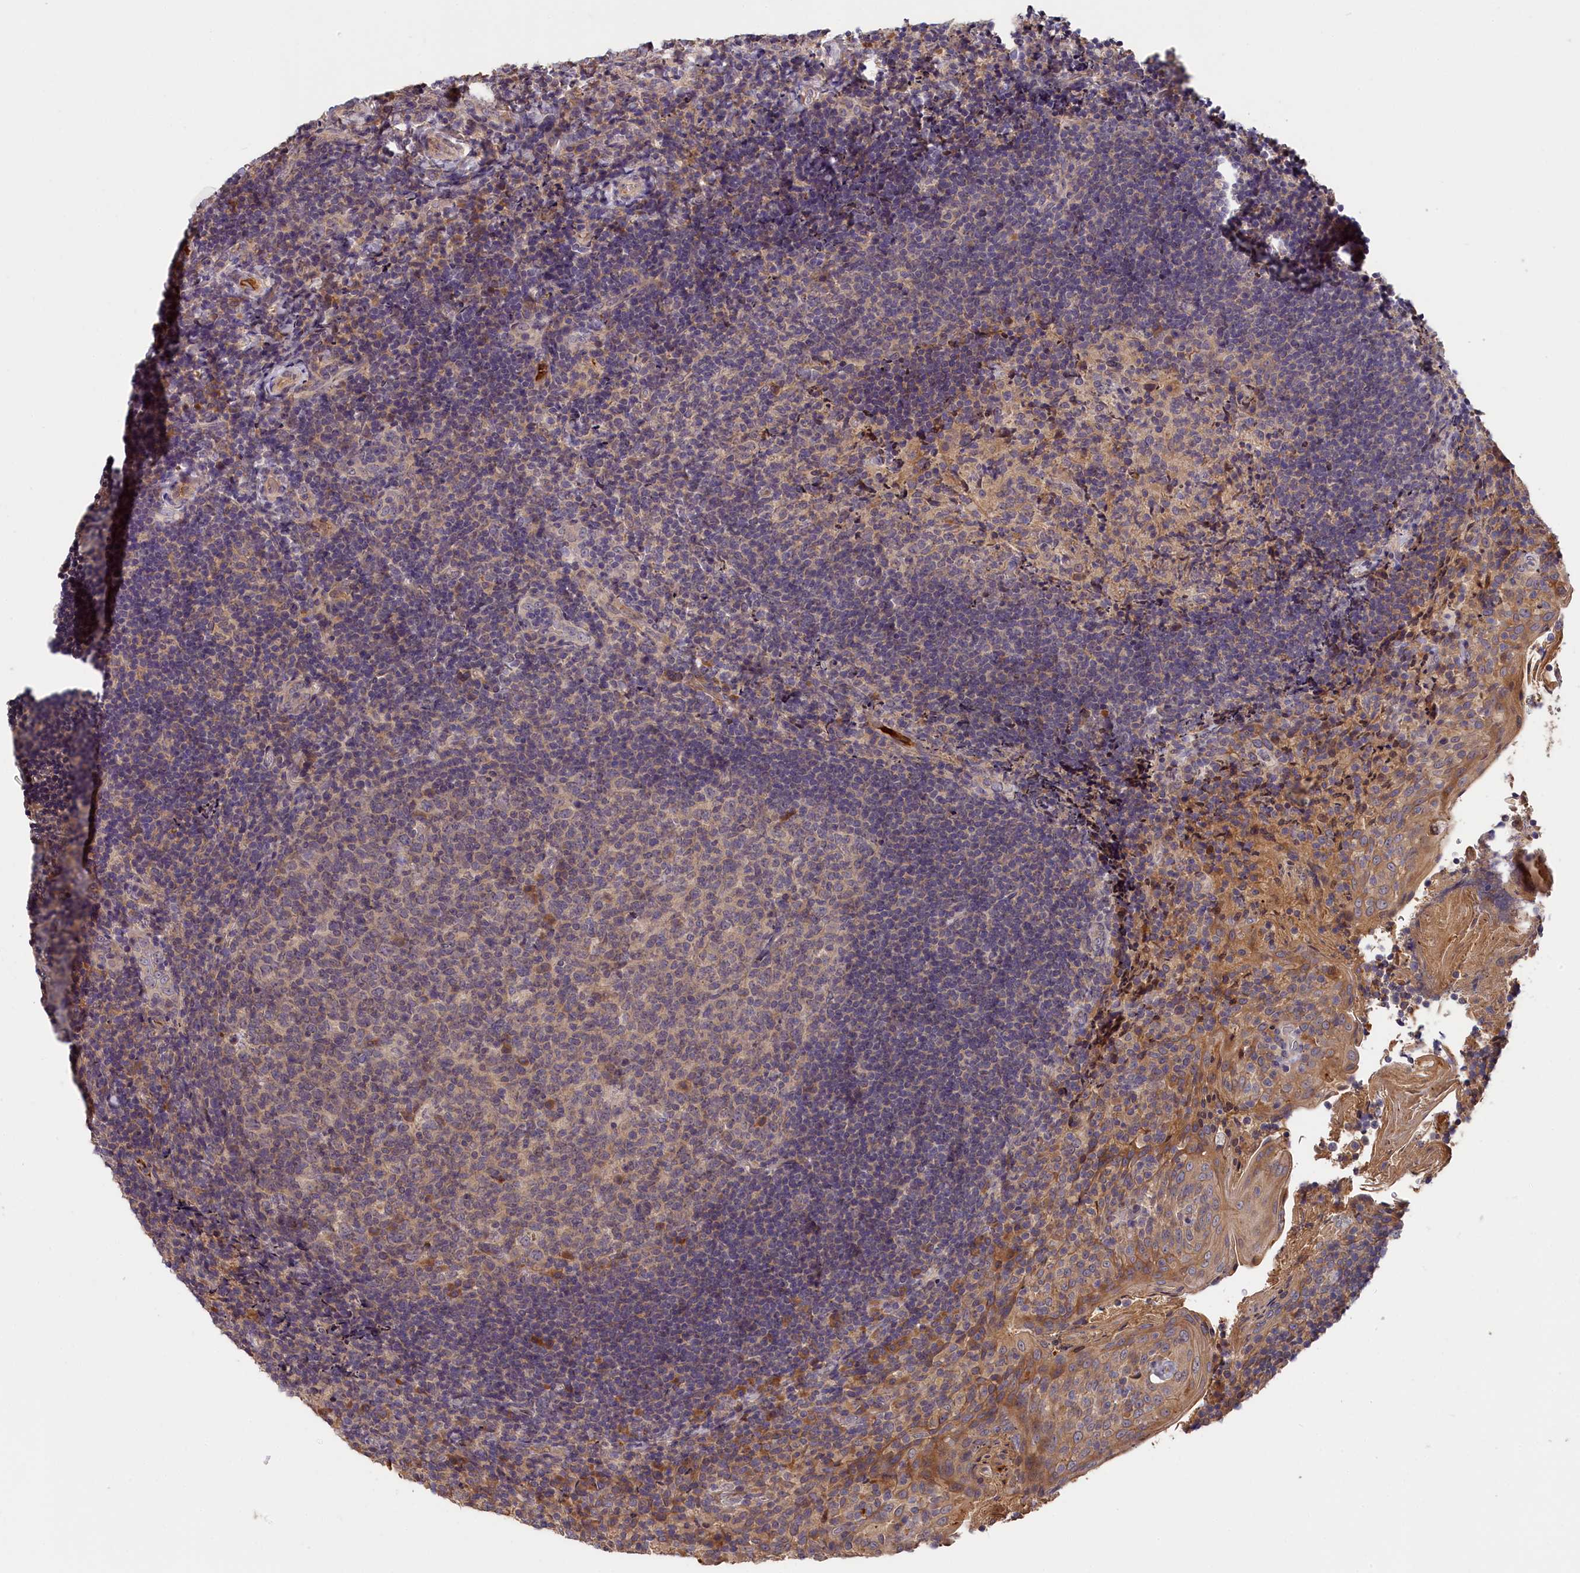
{"staining": {"intensity": "moderate", "quantity": "<25%", "location": "cytoplasmic/membranous"}, "tissue": "tonsil", "cell_type": "Germinal center cells", "image_type": "normal", "snomed": [{"axis": "morphology", "description": "Normal tissue, NOS"}, {"axis": "topography", "description": "Tonsil"}], "caption": "The micrograph reveals staining of unremarkable tonsil, revealing moderate cytoplasmic/membranous protein staining (brown color) within germinal center cells.", "gene": "ITIH1", "patient": {"sex": "female", "age": 10}}